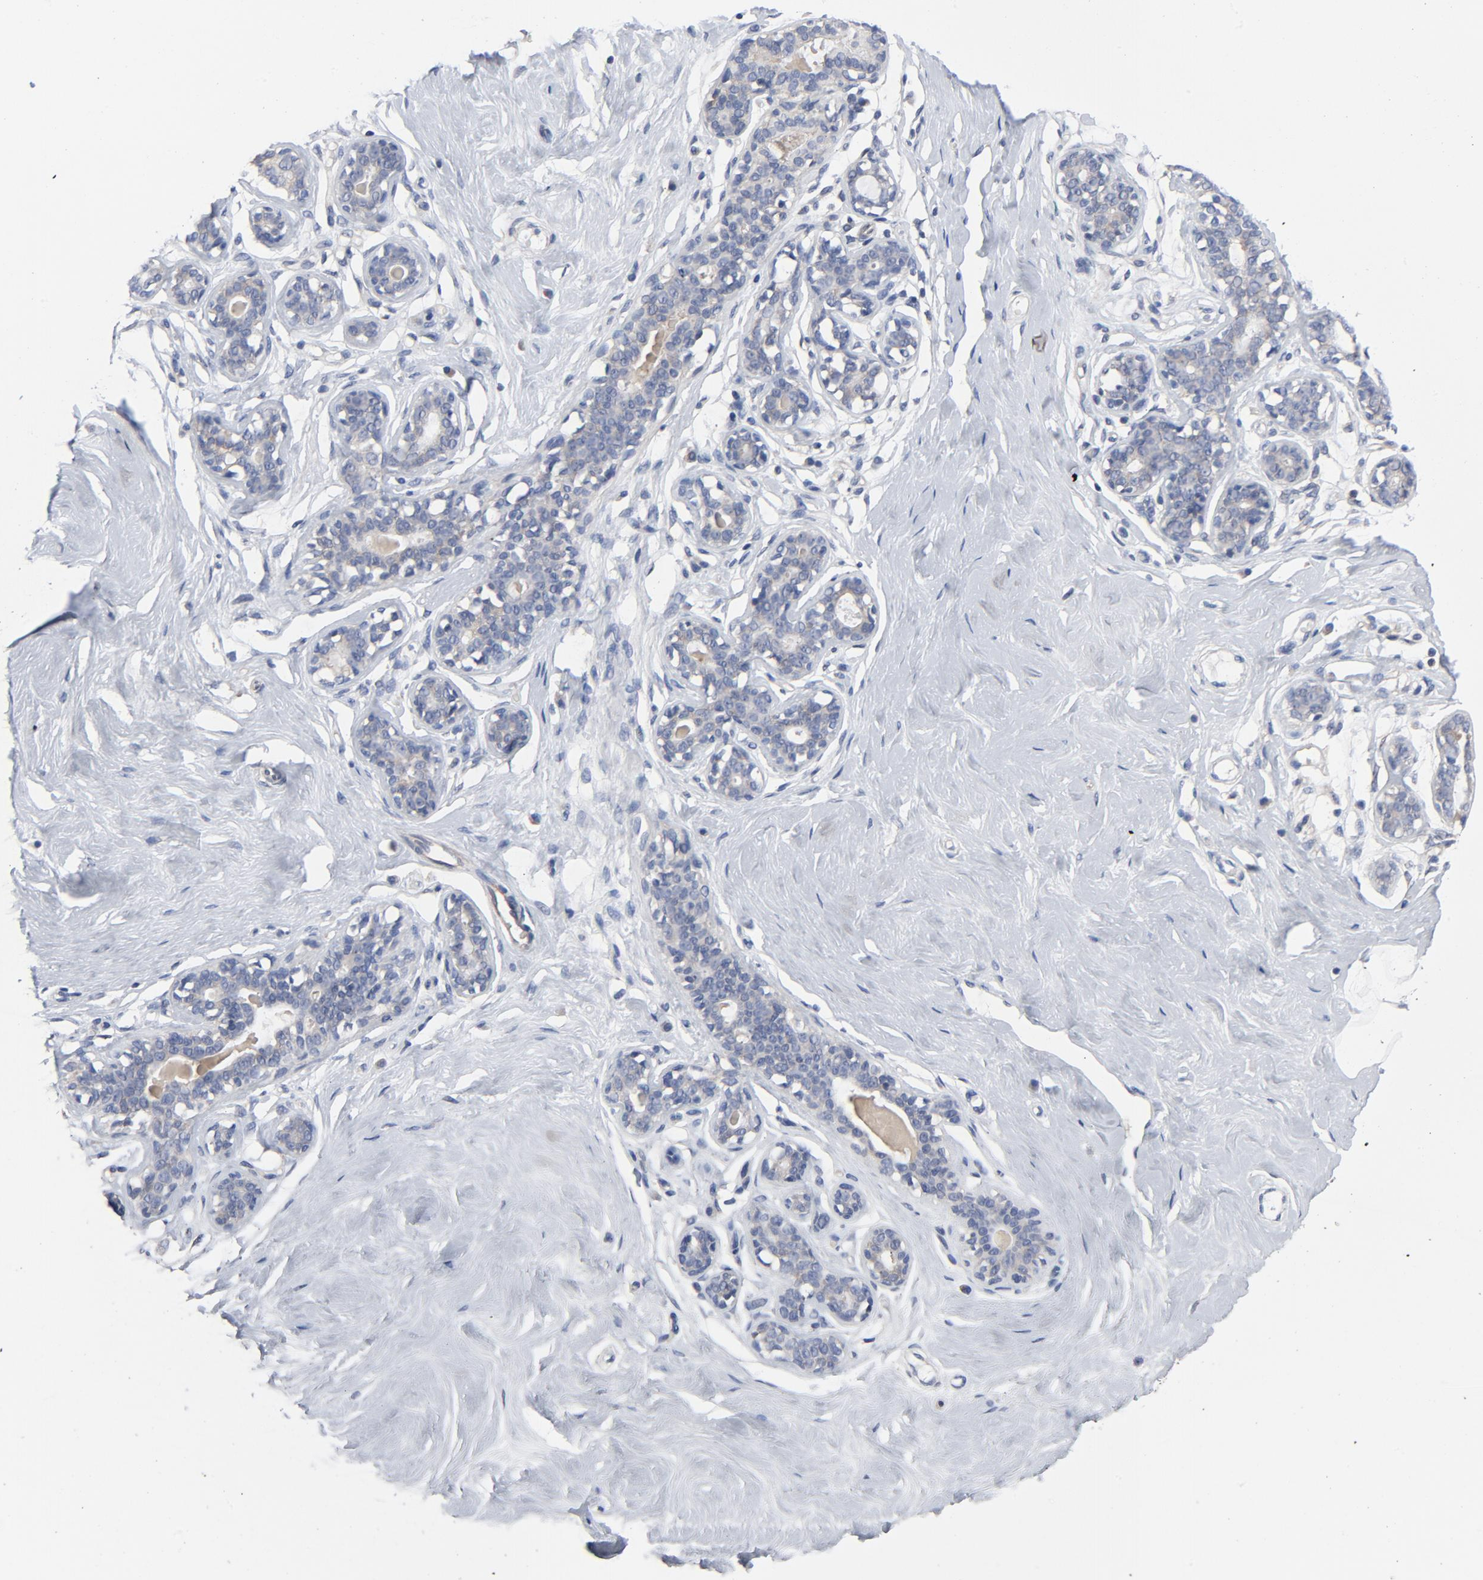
{"staining": {"intensity": "negative", "quantity": "none", "location": "none"}, "tissue": "breast", "cell_type": "Adipocytes", "image_type": "normal", "snomed": [{"axis": "morphology", "description": "Normal tissue, NOS"}, {"axis": "topography", "description": "Breast"}], "caption": "IHC of benign breast displays no expression in adipocytes.", "gene": "DYNLT3", "patient": {"sex": "female", "age": 23}}